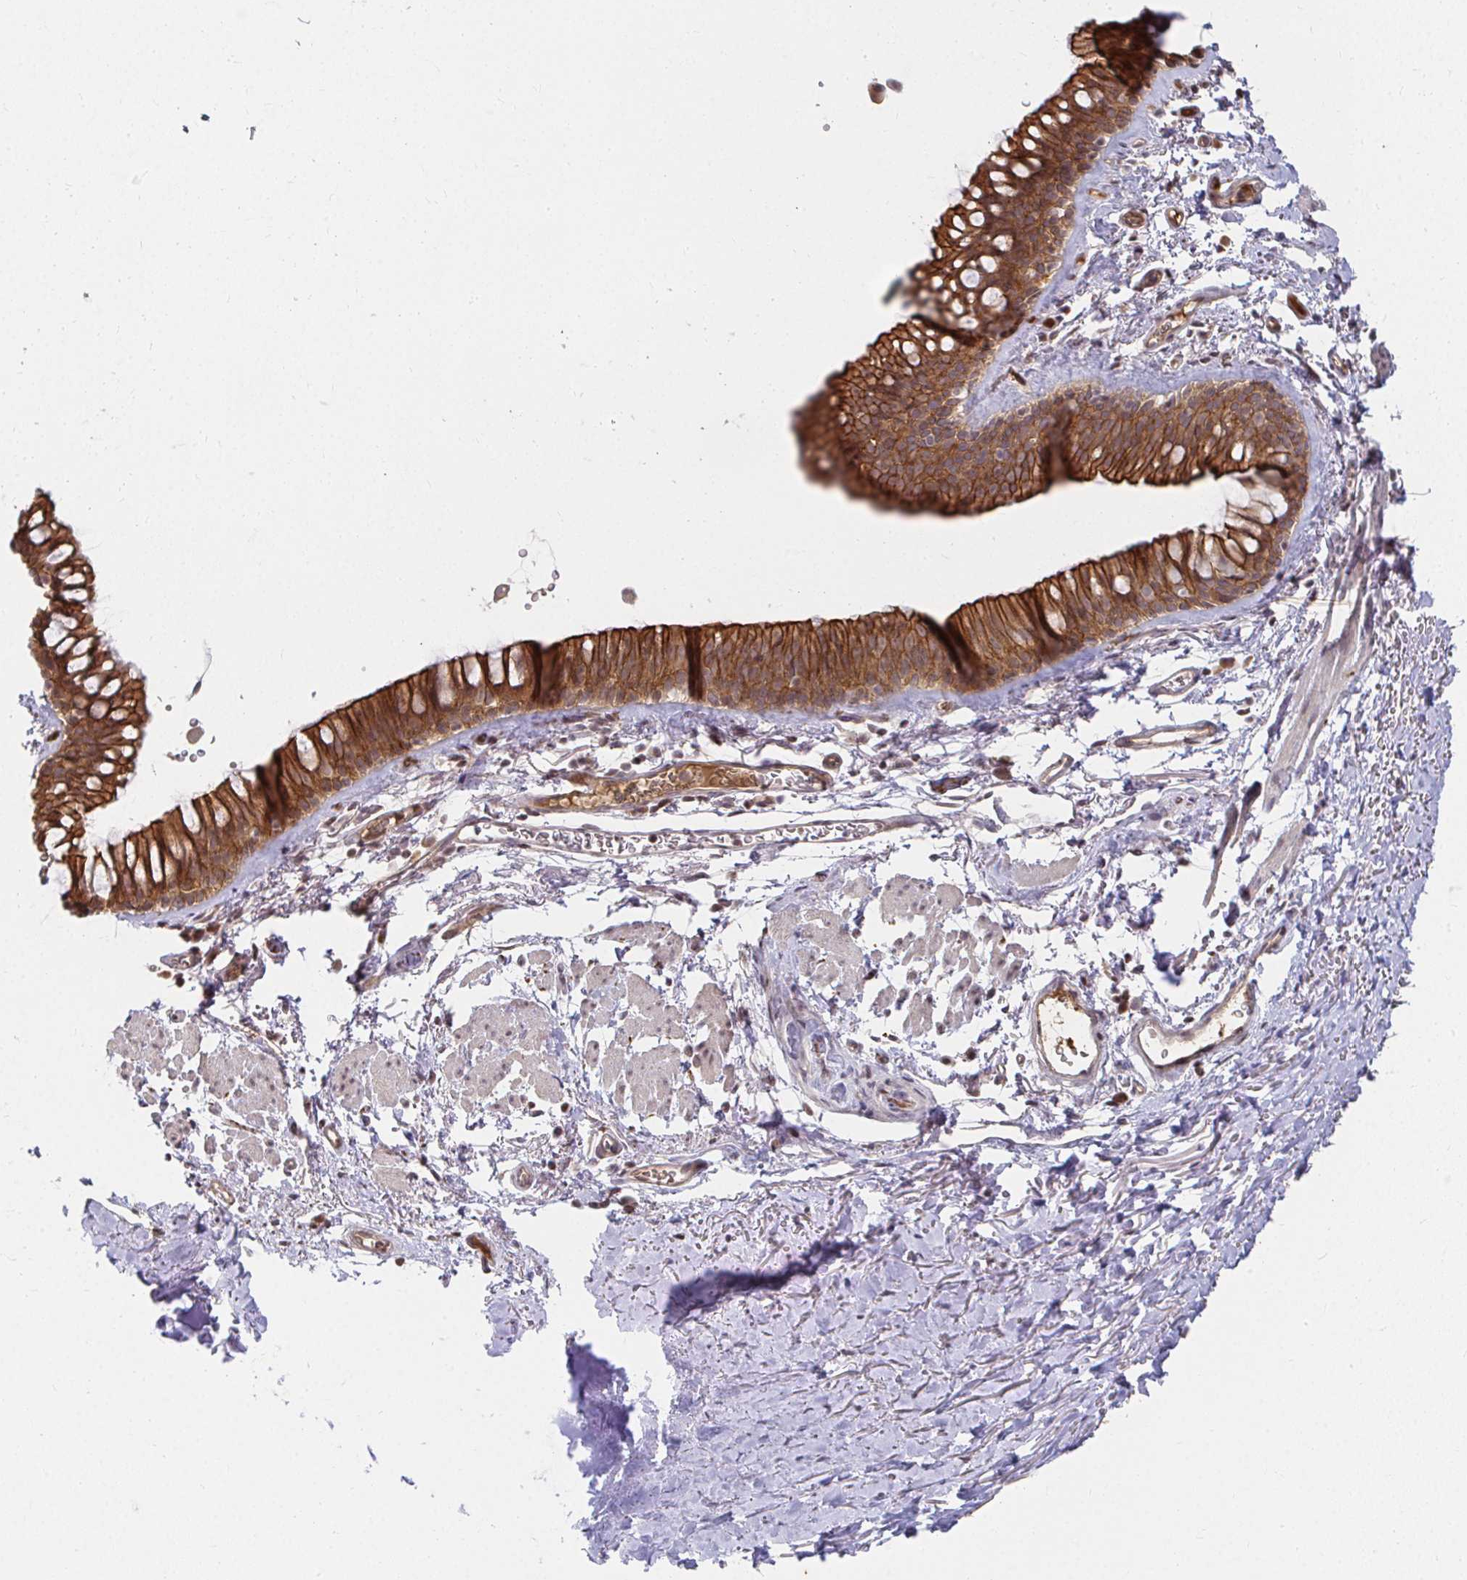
{"staining": {"intensity": "strong", "quantity": ">75%", "location": "cytoplasmic/membranous"}, "tissue": "bronchus", "cell_type": "Respiratory epithelial cells", "image_type": "normal", "snomed": [{"axis": "morphology", "description": "Normal tissue, NOS"}, {"axis": "topography", "description": "Cartilage tissue"}, {"axis": "topography", "description": "Bronchus"}], "caption": "This image shows immunohistochemistry staining of benign human bronchus, with high strong cytoplasmic/membranous staining in about >75% of respiratory epithelial cells.", "gene": "ANK3", "patient": {"sex": "female", "age": 79}}